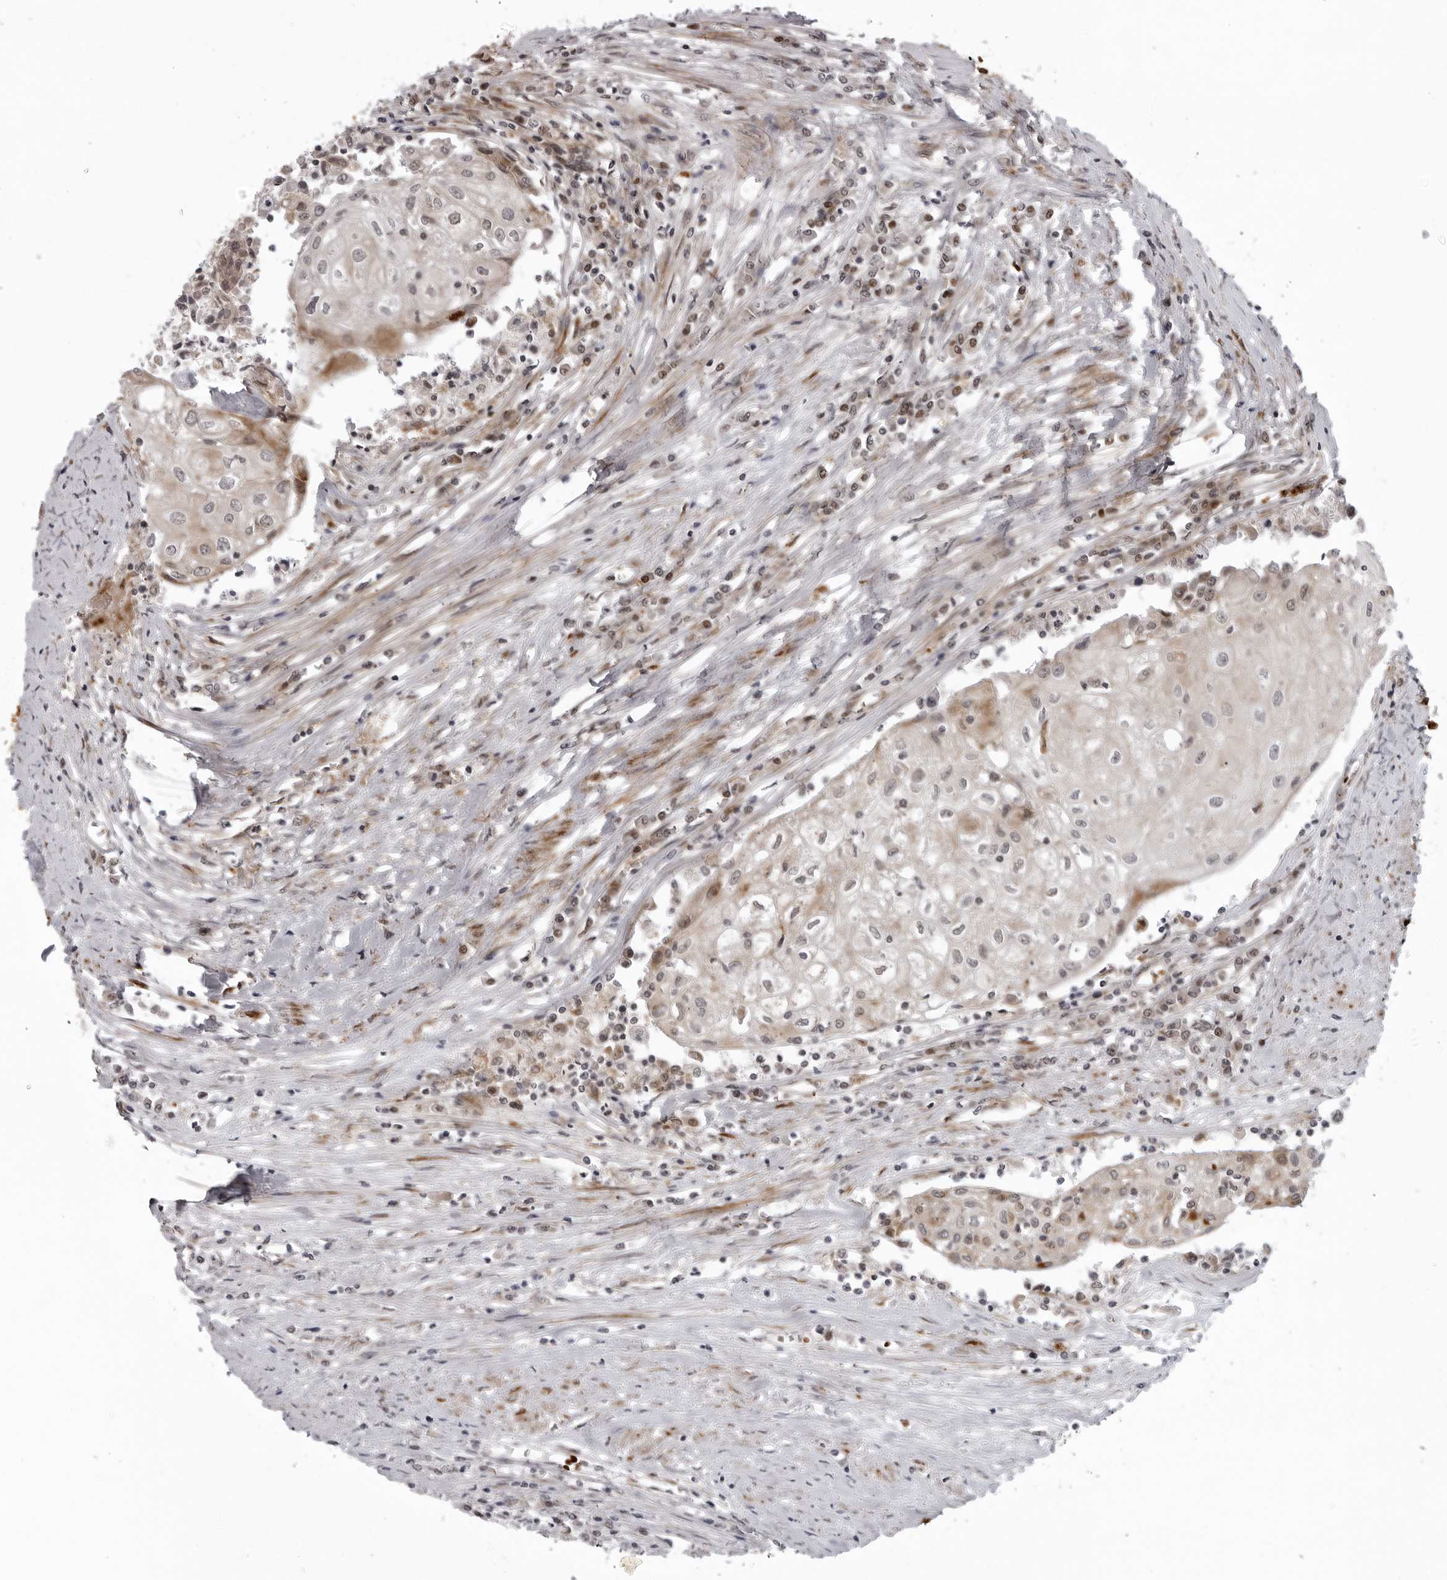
{"staining": {"intensity": "weak", "quantity": "<25%", "location": "cytoplasmic/membranous"}, "tissue": "urothelial cancer", "cell_type": "Tumor cells", "image_type": "cancer", "snomed": [{"axis": "morphology", "description": "Urothelial carcinoma, High grade"}, {"axis": "topography", "description": "Urinary bladder"}], "caption": "This is an IHC image of human urothelial cancer. There is no staining in tumor cells.", "gene": "THOP1", "patient": {"sex": "female", "age": 85}}